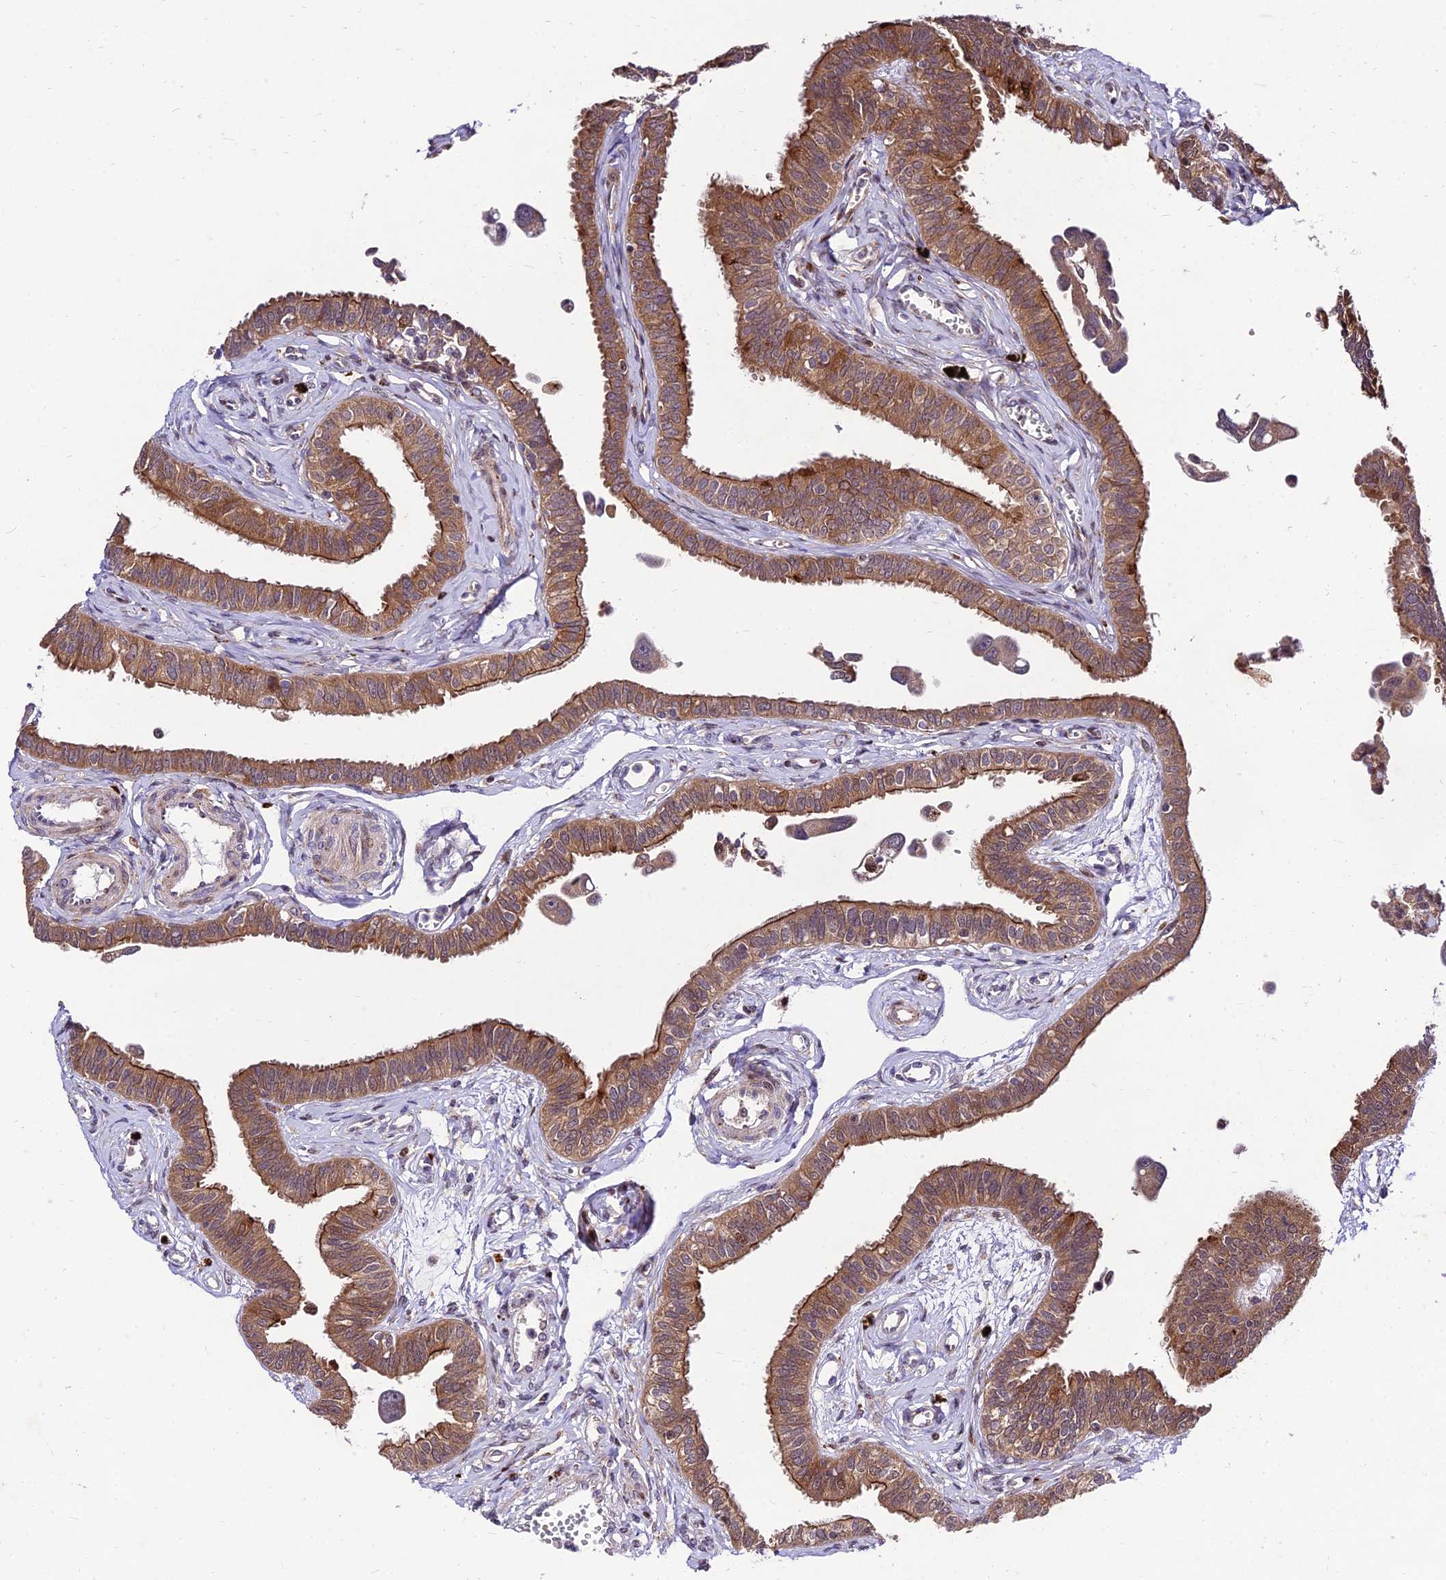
{"staining": {"intensity": "moderate", "quantity": ">75%", "location": "cytoplasmic/membranous"}, "tissue": "fallopian tube", "cell_type": "Glandular cells", "image_type": "normal", "snomed": [{"axis": "morphology", "description": "Normal tissue, NOS"}, {"axis": "morphology", "description": "Carcinoma, NOS"}, {"axis": "topography", "description": "Fallopian tube"}, {"axis": "topography", "description": "Ovary"}], "caption": "Immunohistochemistry (IHC) micrograph of normal fallopian tube stained for a protein (brown), which reveals medium levels of moderate cytoplasmic/membranous expression in approximately >75% of glandular cells.", "gene": "MKKS", "patient": {"sex": "female", "age": 59}}